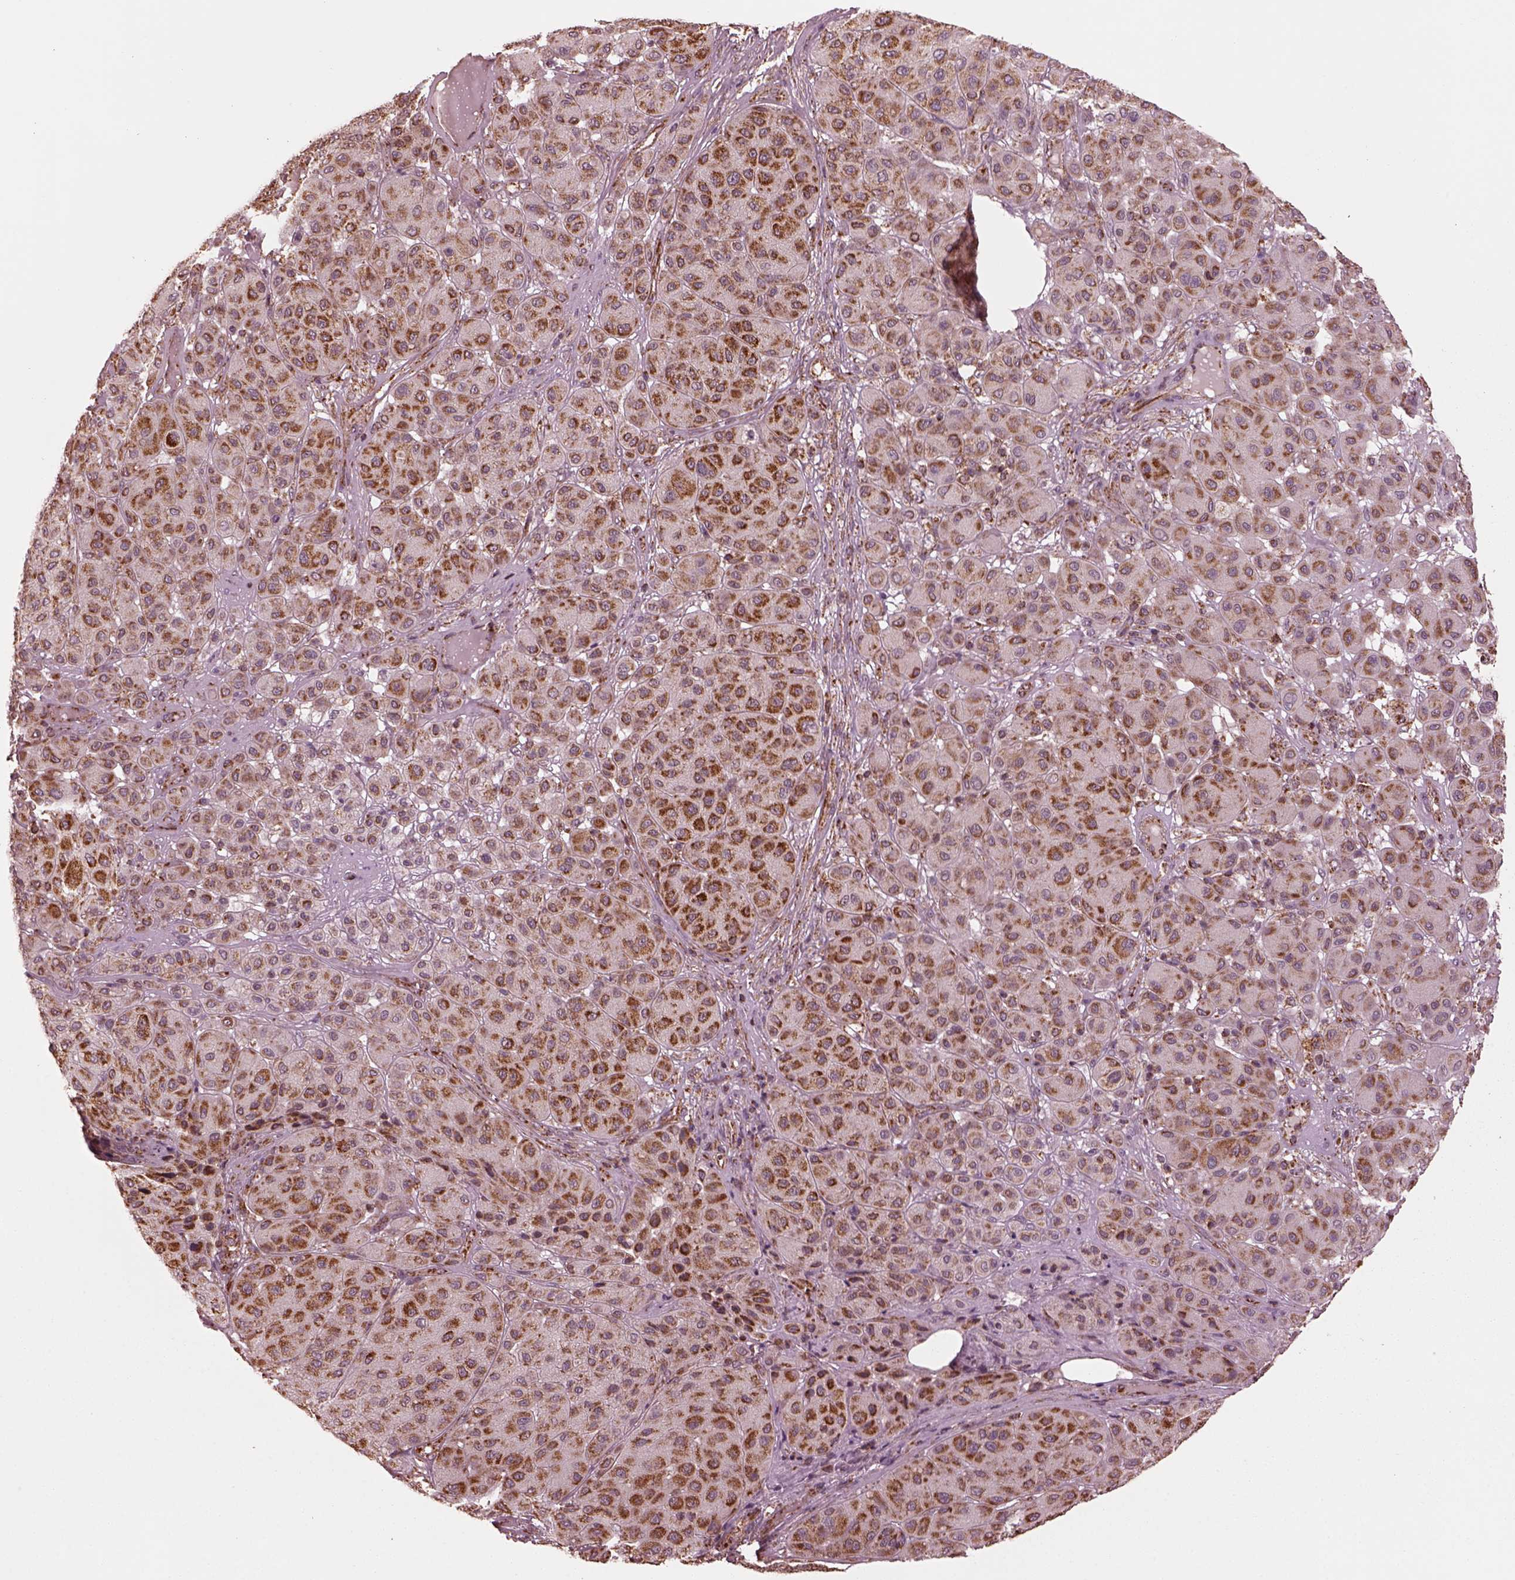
{"staining": {"intensity": "strong", "quantity": ">75%", "location": "cytoplasmic/membranous"}, "tissue": "melanoma", "cell_type": "Tumor cells", "image_type": "cancer", "snomed": [{"axis": "morphology", "description": "Malignant melanoma, Metastatic site"}, {"axis": "topography", "description": "Smooth muscle"}], "caption": "An immunohistochemistry image of tumor tissue is shown. Protein staining in brown shows strong cytoplasmic/membranous positivity in malignant melanoma (metastatic site) within tumor cells. The staining was performed using DAB to visualize the protein expression in brown, while the nuclei were stained in blue with hematoxylin (Magnification: 20x).", "gene": "NDUFB10", "patient": {"sex": "male", "age": 41}}